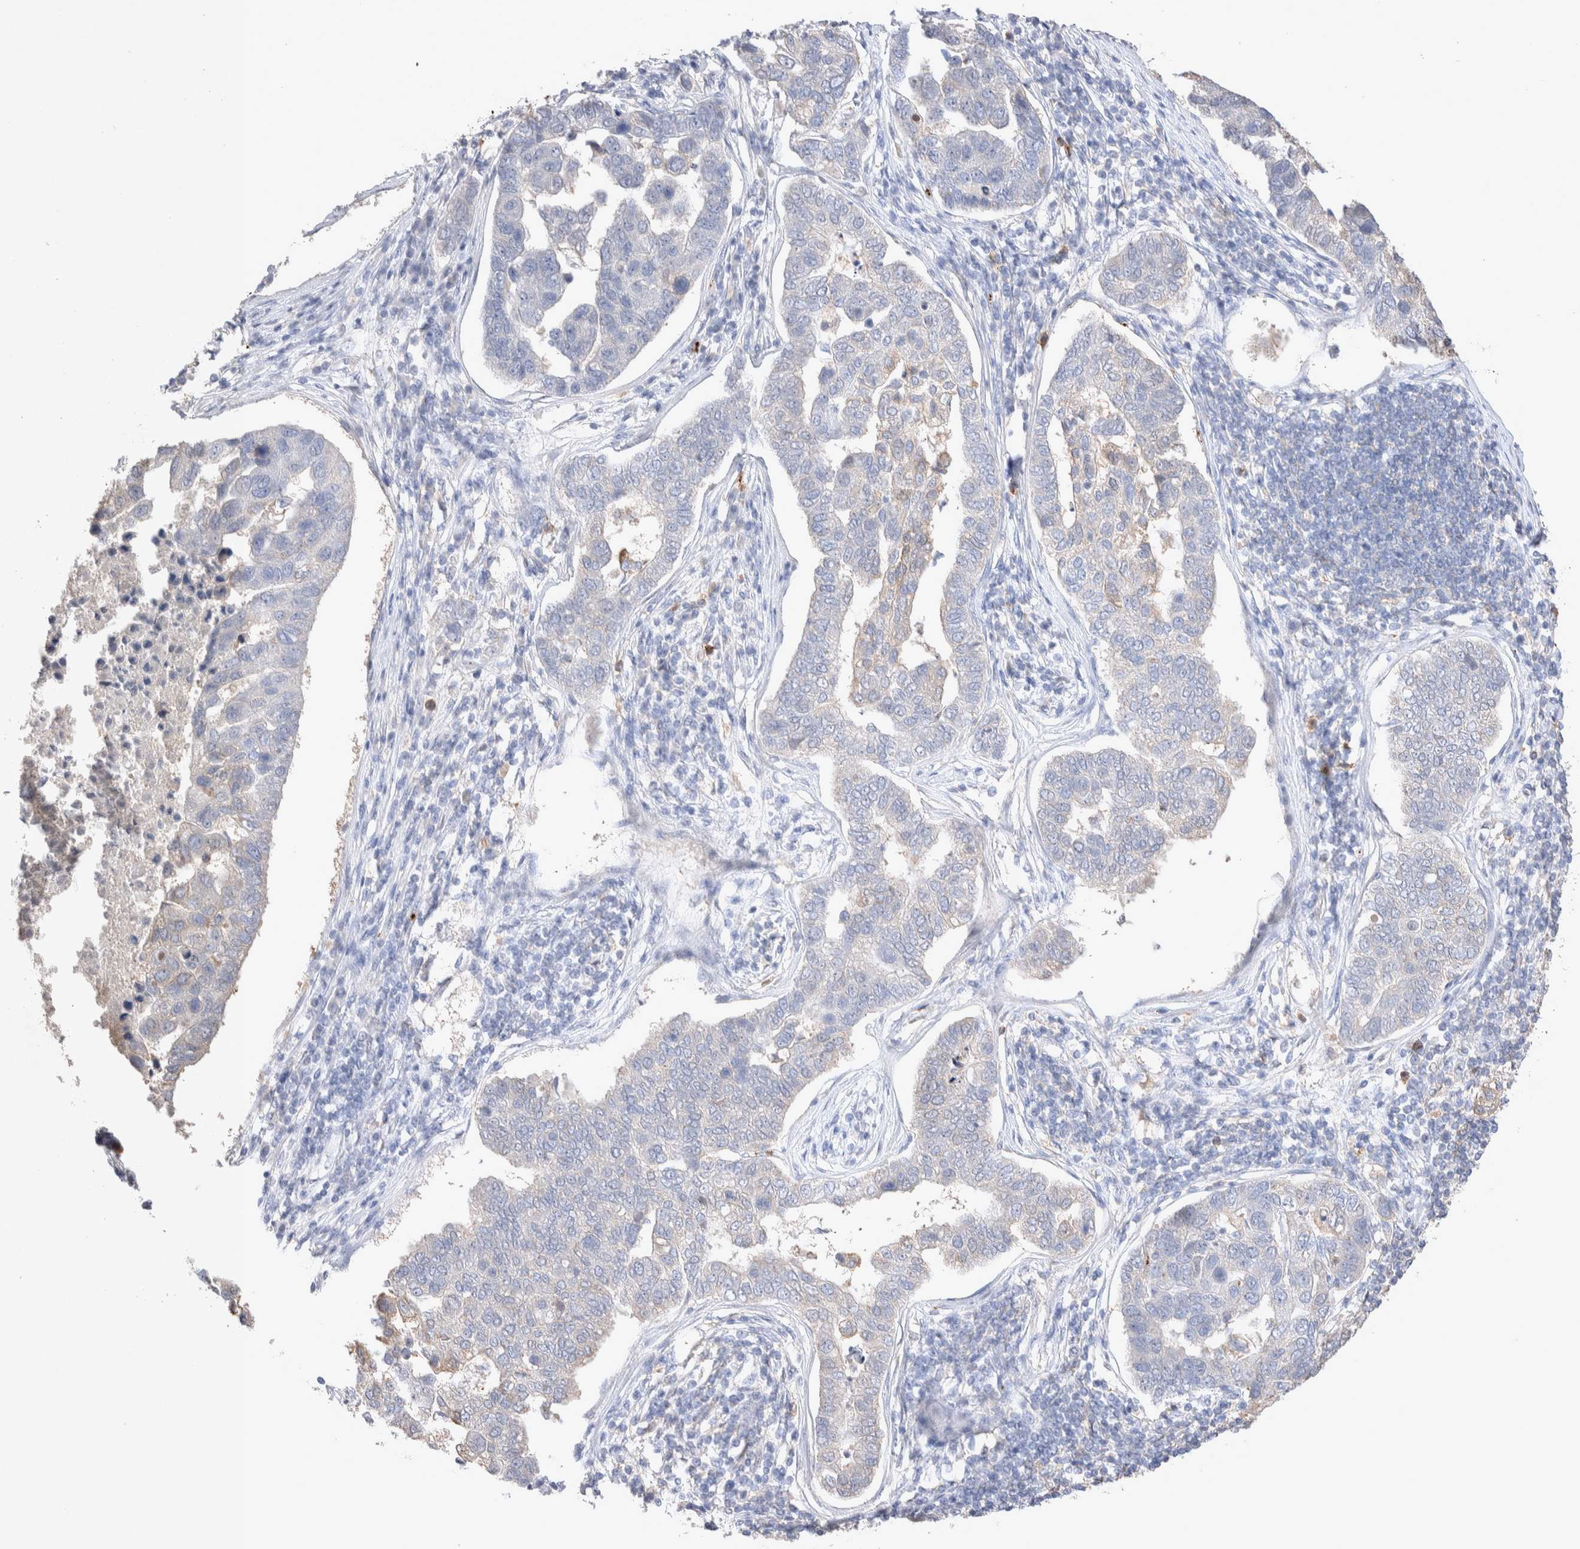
{"staining": {"intensity": "negative", "quantity": "none", "location": "none"}, "tissue": "pancreatic cancer", "cell_type": "Tumor cells", "image_type": "cancer", "snomed": [{"axis": "morphology", "description": "Adenocarcinoma, NOS"}, {"axis": "topography", "description": "Pancreas"}], "caption": "High magnification brightfield microscopy of pancreatic cancer stained with DAB (brown) and counterstained with hematoxylin (blue): tumor cells show no significant staining.", "gene": "FFAR2", "patient": {"sex": "female", "age": 61}}